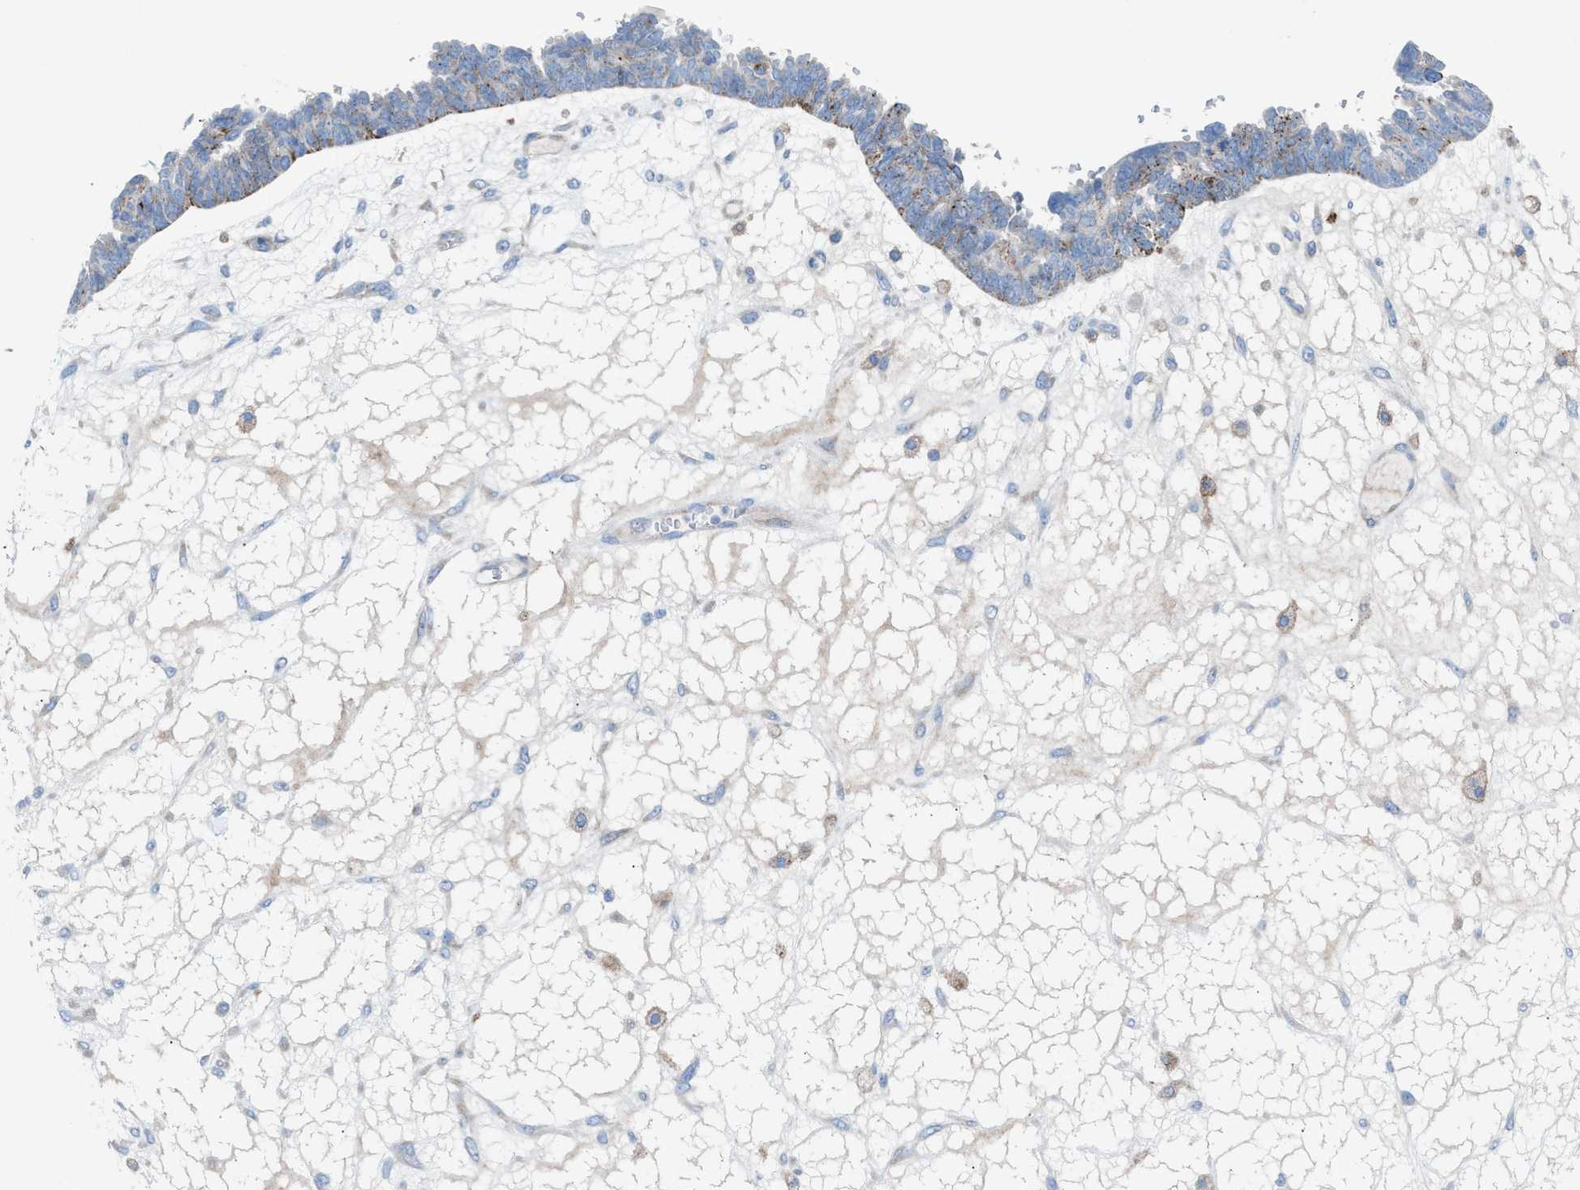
{"staining": {"intensity": "weak", "quantity": "<25%", "location": "cytoplasmic/membranous"}, "tissue": "ovarian cancer", "cell_type": "Tumor cells", "image_type": "cancer", "snomed": [{"axis": "morphology", "description": "Cystadenocarcinoma, serous, NOS"}, {"axis": "topography", "description": "Ovary"}], "caption": "DAB immunohistochemical staining of human serous cystadenocarcinoma (ovarian) displays no significant expression in tumor cells.", "gene": "CD1B", "patient": {"sex": "female", "age": 79}}